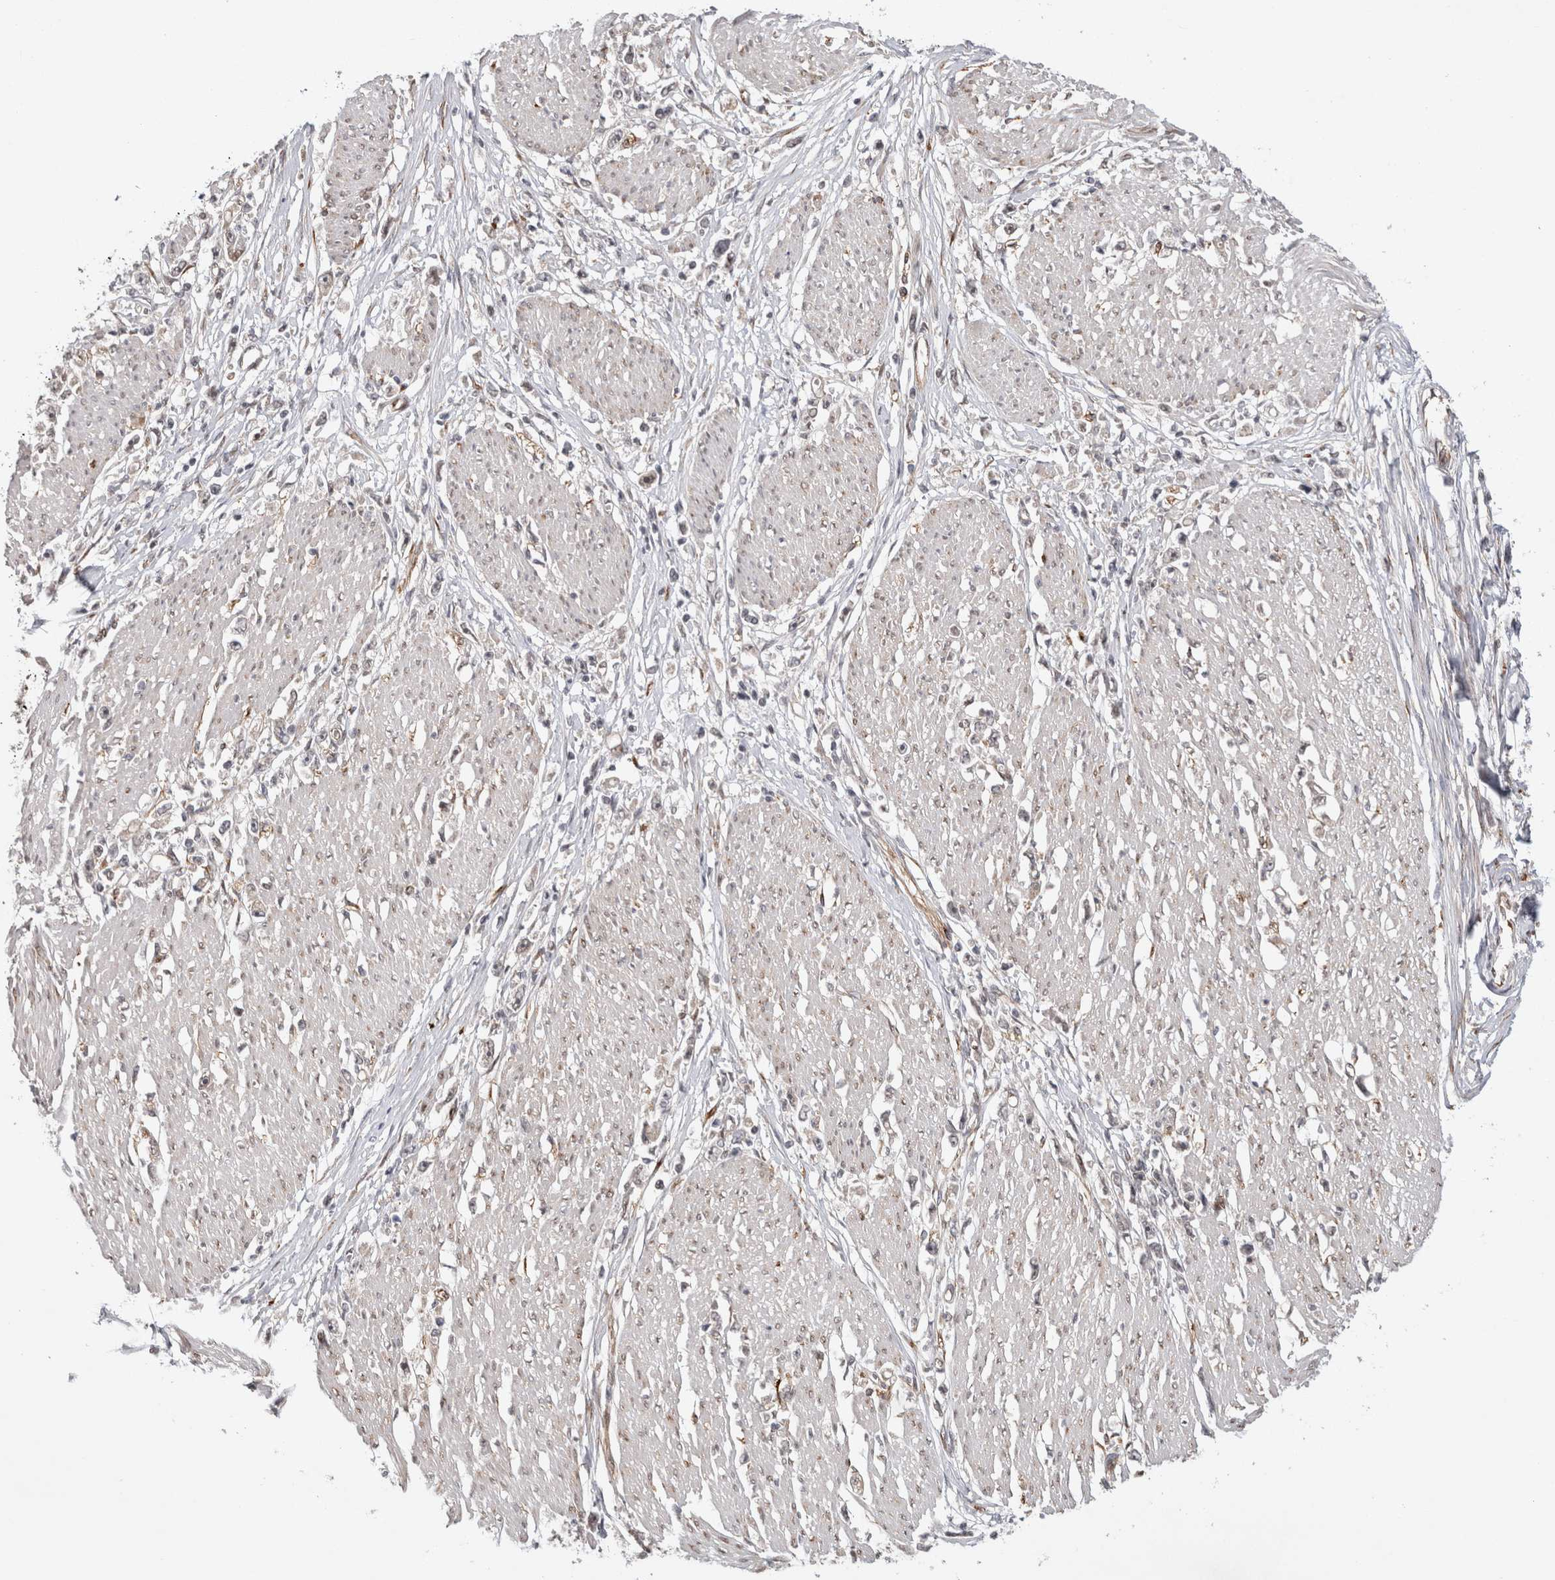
{"staining": {"intensity": "negative", "quantity": "none", "location": "none"}, "tissue": "stomach cancer", "cell_type": "Tumor cells", "image_type": "cancer", "snomed": [{"axis": "morphology", "description": "Adenocarcinoma, NOS"}, {"axis": "topography", "description": "Stomach"}], "caption": "A photomicrograph of stomach cancer (adenocarcinoma) stained for a protein displays no brown staining in tumor cells. Nuclei are stained in blue.", "gene": "ZNF318", "patient": {"sex": "female", "age": 59}}